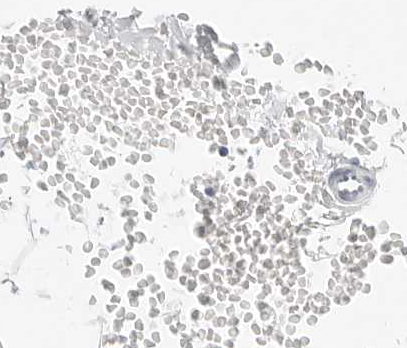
{"staining": {"intensity": "negative", "quantity": "none", "location": "none"}, "tissue": "adipose tissue", "cell_type": "Adipocytes", "image_type": "normal", "snomed": [{"axis": "morphology", "description": "Normal tissue, NOS"}, {"axis": "topography", "description": "Breast"}], "caption": "A high-resolution micrograph shows immunohistochemistry staining of benign adipose tissue, which shows no significant positivity in adipocytes. (Immunohistochemistry, brightfield microscopy, high magnification).", "gene": "NEO1", "patient": {"sex": "female", "age": 23}}